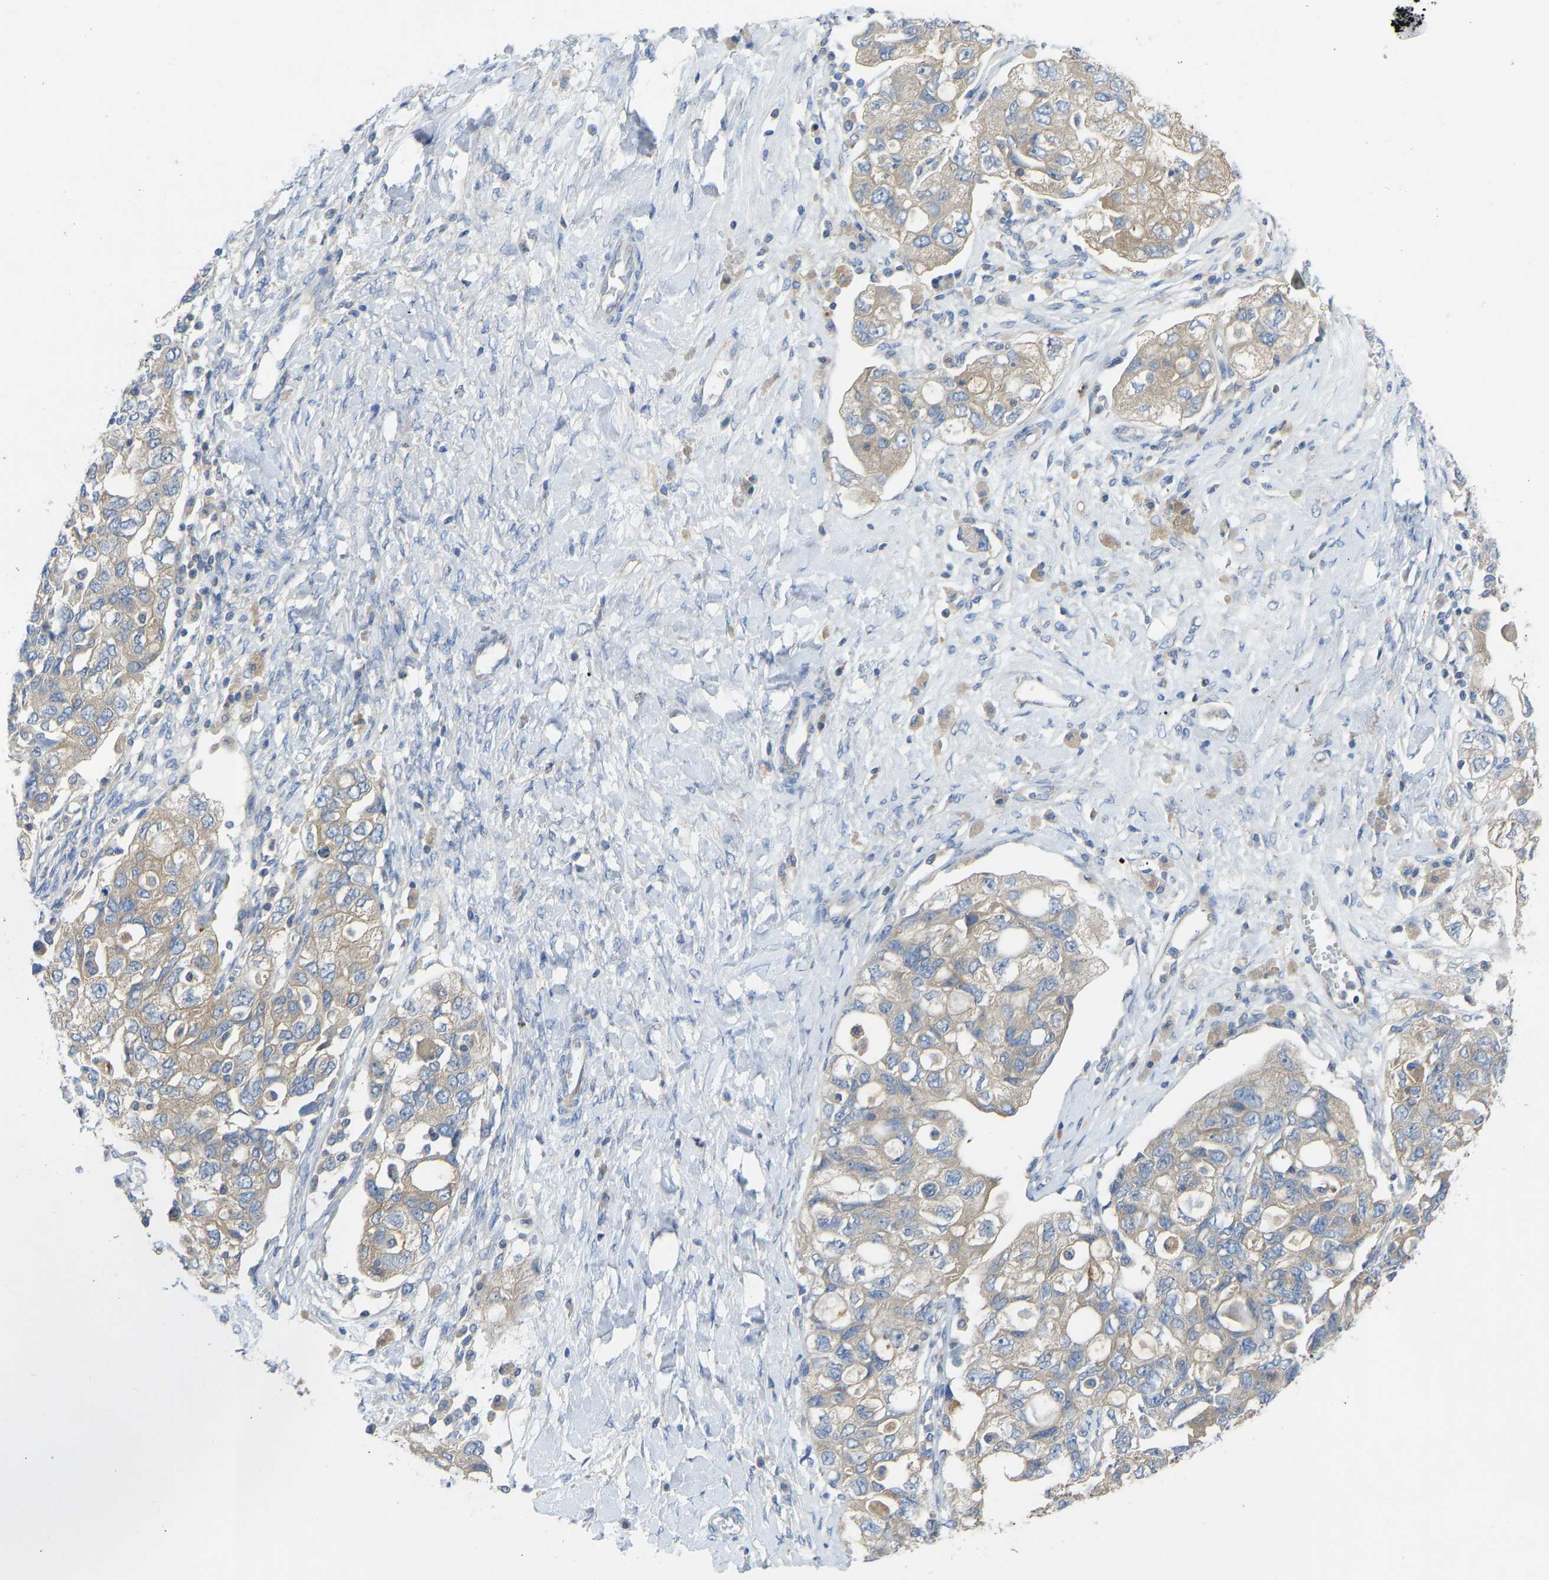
{"staining": {"intensity": "weak", "quantity": ">75%", "location": "cytoplasmic/membranous"}, "tissue": "ovarian cancer", "cell_type": "Tumor cells", "image_type": "cancer", "snomed": [{"axis": "morphology", "description": "Carcinoma, NOS"}, {"axis": "morphology", "description": "Cystadenocarcinoma, serous, NOS"}, {"axis": "topography", "description": "Ovary"}], "caption": "Immunohistochemistry of human ovarian cancer (serous cystadenocarcinoma) demonstrates low levels of weak cytoplasmic/membranous staining in approximately >75% of tumor cells.", "gene": "PPP3CA", "patient": {"sex": "female", "age": 69}}